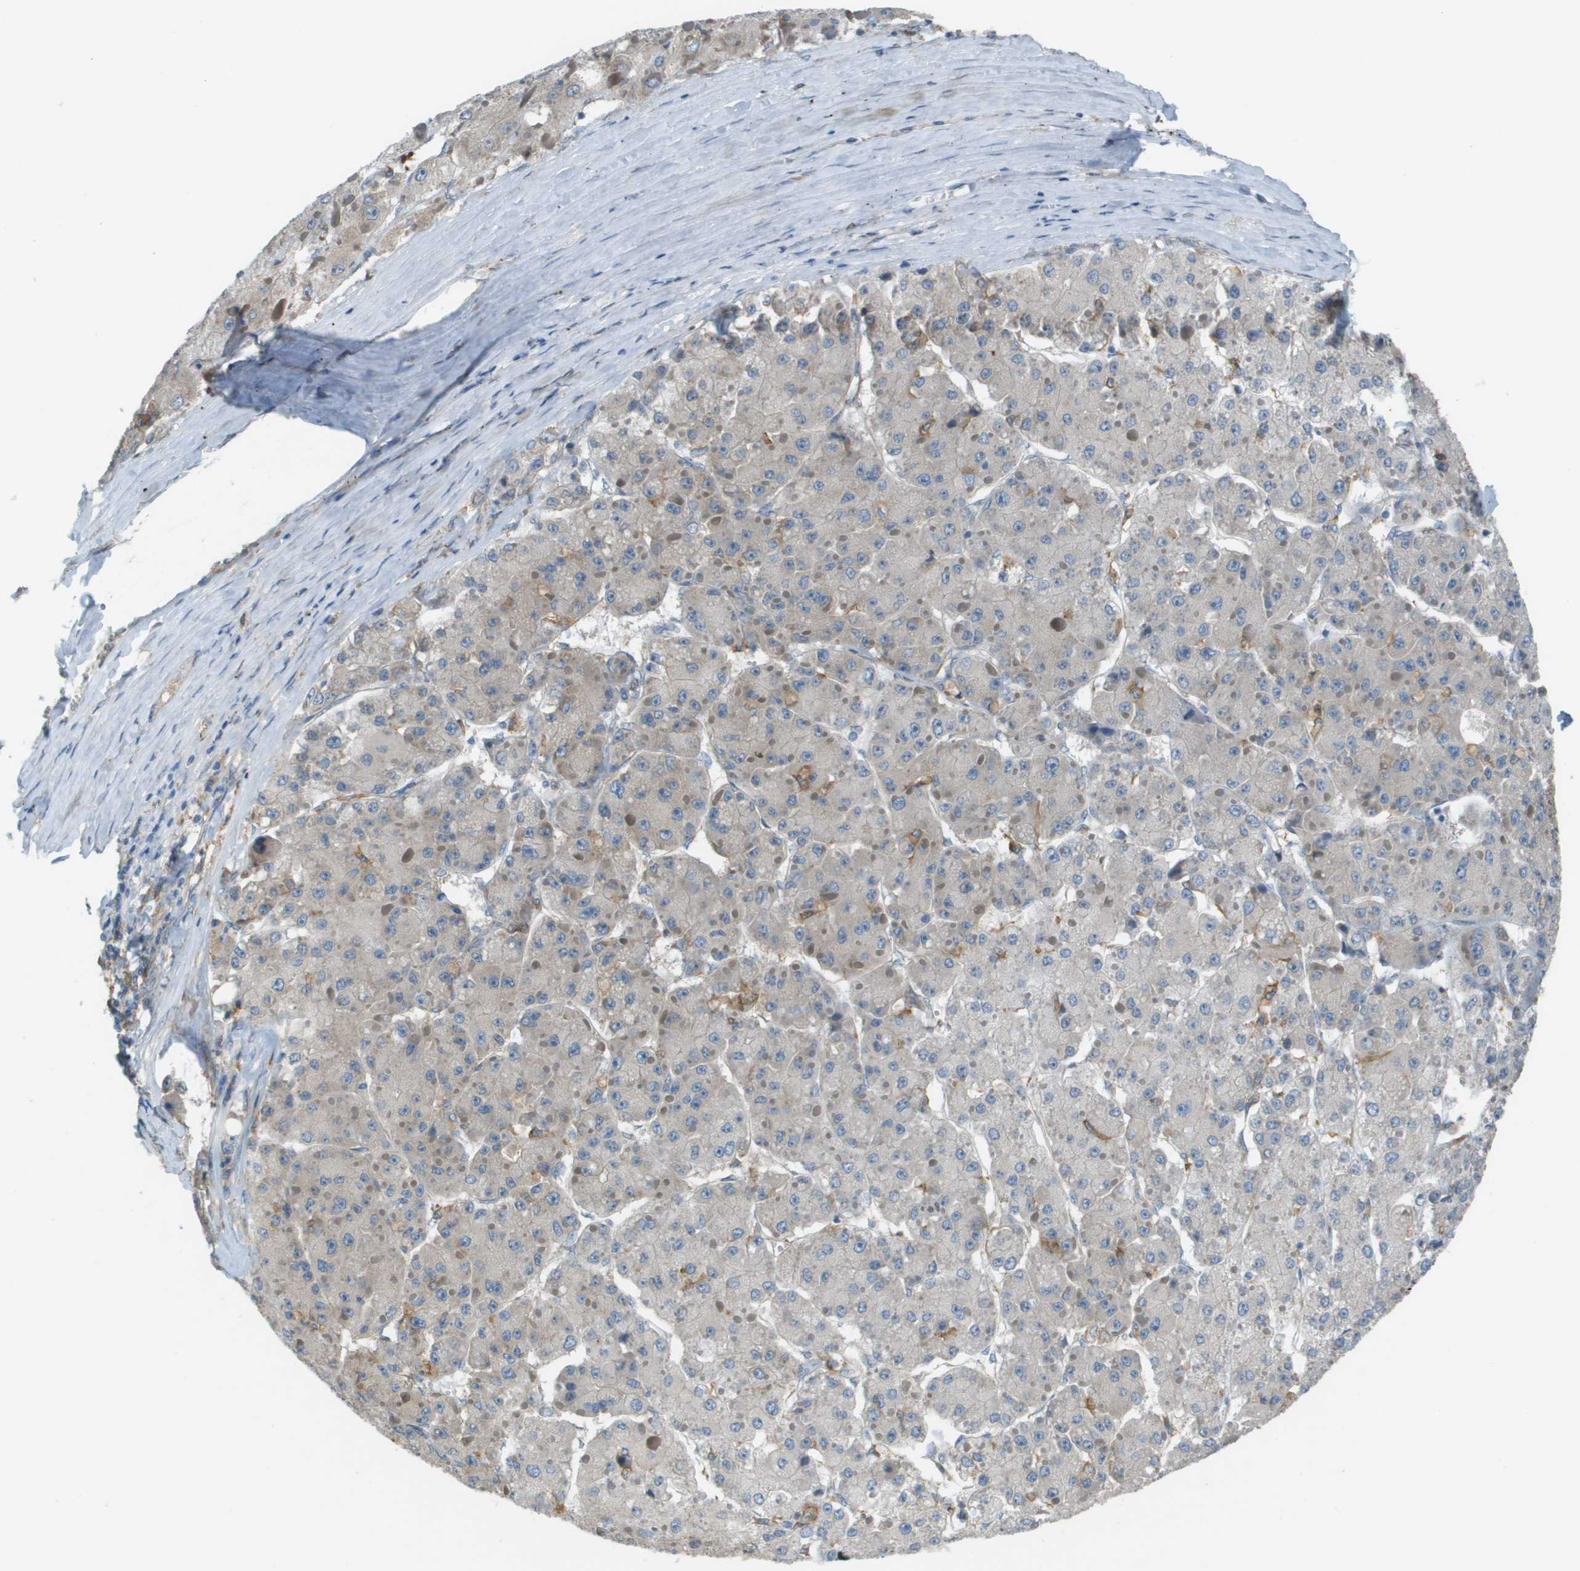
{"staining": {"intensity": "negative", "quantity": "none", "location": "none"}, "tissue": "liver cancer", "cell_type": "Tumor cells", "image_type": "cancer", "snomed": [{"axis": "morphology", "description": "Carcinoma, Hepatocellular, NOS"}, {"axis": "topography", "description": "Liver"}], "caption": "Immunohistochemical staining of human liver cancer (hepatocellular carcinoma) displays no significant expression in tumor cells. (Stains: DAB immunohistochemistry (IHC) with hematoxylin counter stain, Microscopy: brightfield microscopy at high magnification).", "gene": "CORO1B", "patient": {"sex": "female", "age": 73}}